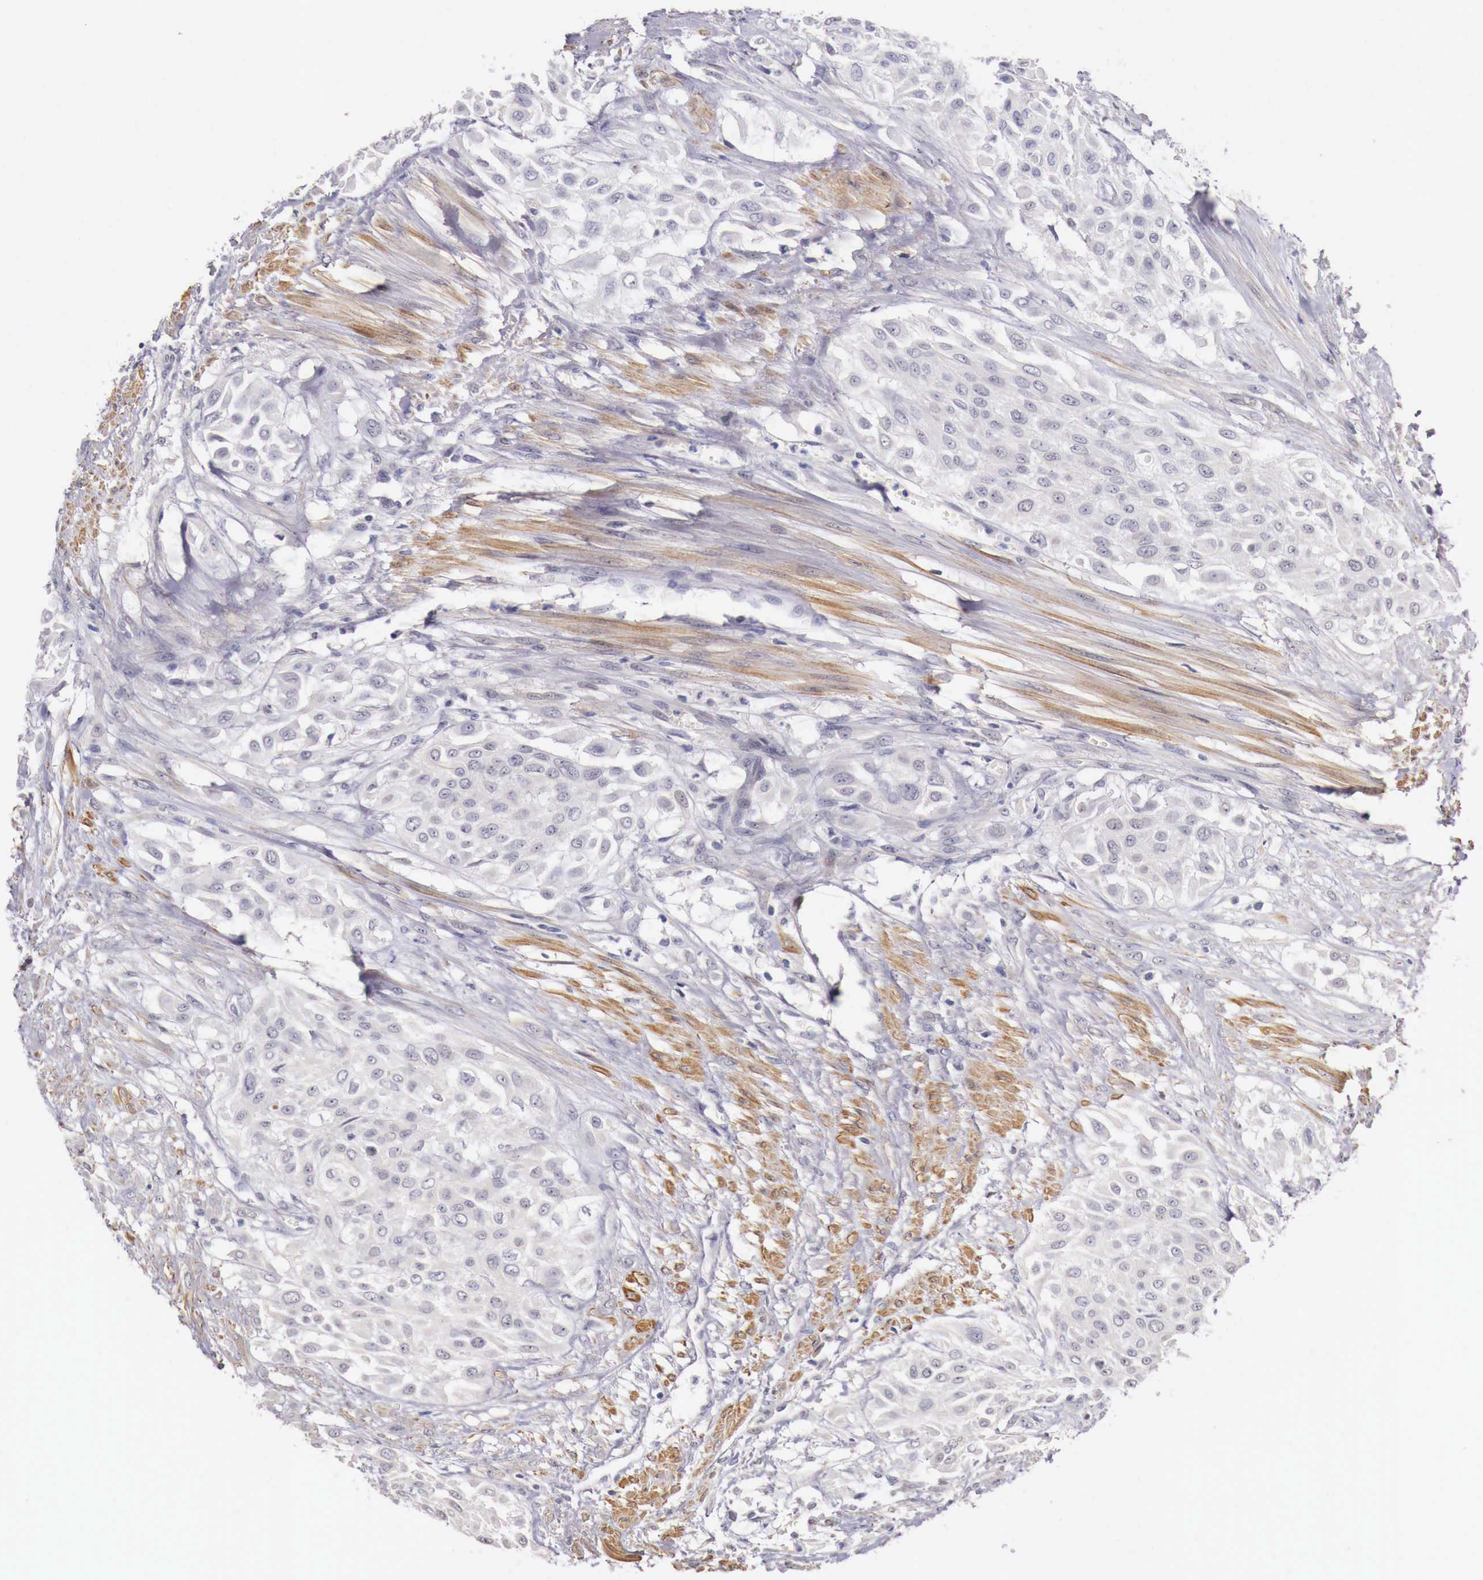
{"staining": {"intensity": "negative", "quantity": "none", "location": "none"}, "tissue": "urothelial cancer", "cell_type": "Tumor cells", "image_type": "cancer", "snomed": [{"axis": "morphology", "description": "Urothelial carcinoma, High grade"}, {"axis": "topography", "description": "Urinary bladder"}], "caption": "This is an immunohistochemistry (IHC) photomicrograph of urothelial cancer. There is no expression in tumor cells.", "gene": "ENOX2", "patient": {"sex": "male", "age": 57}}